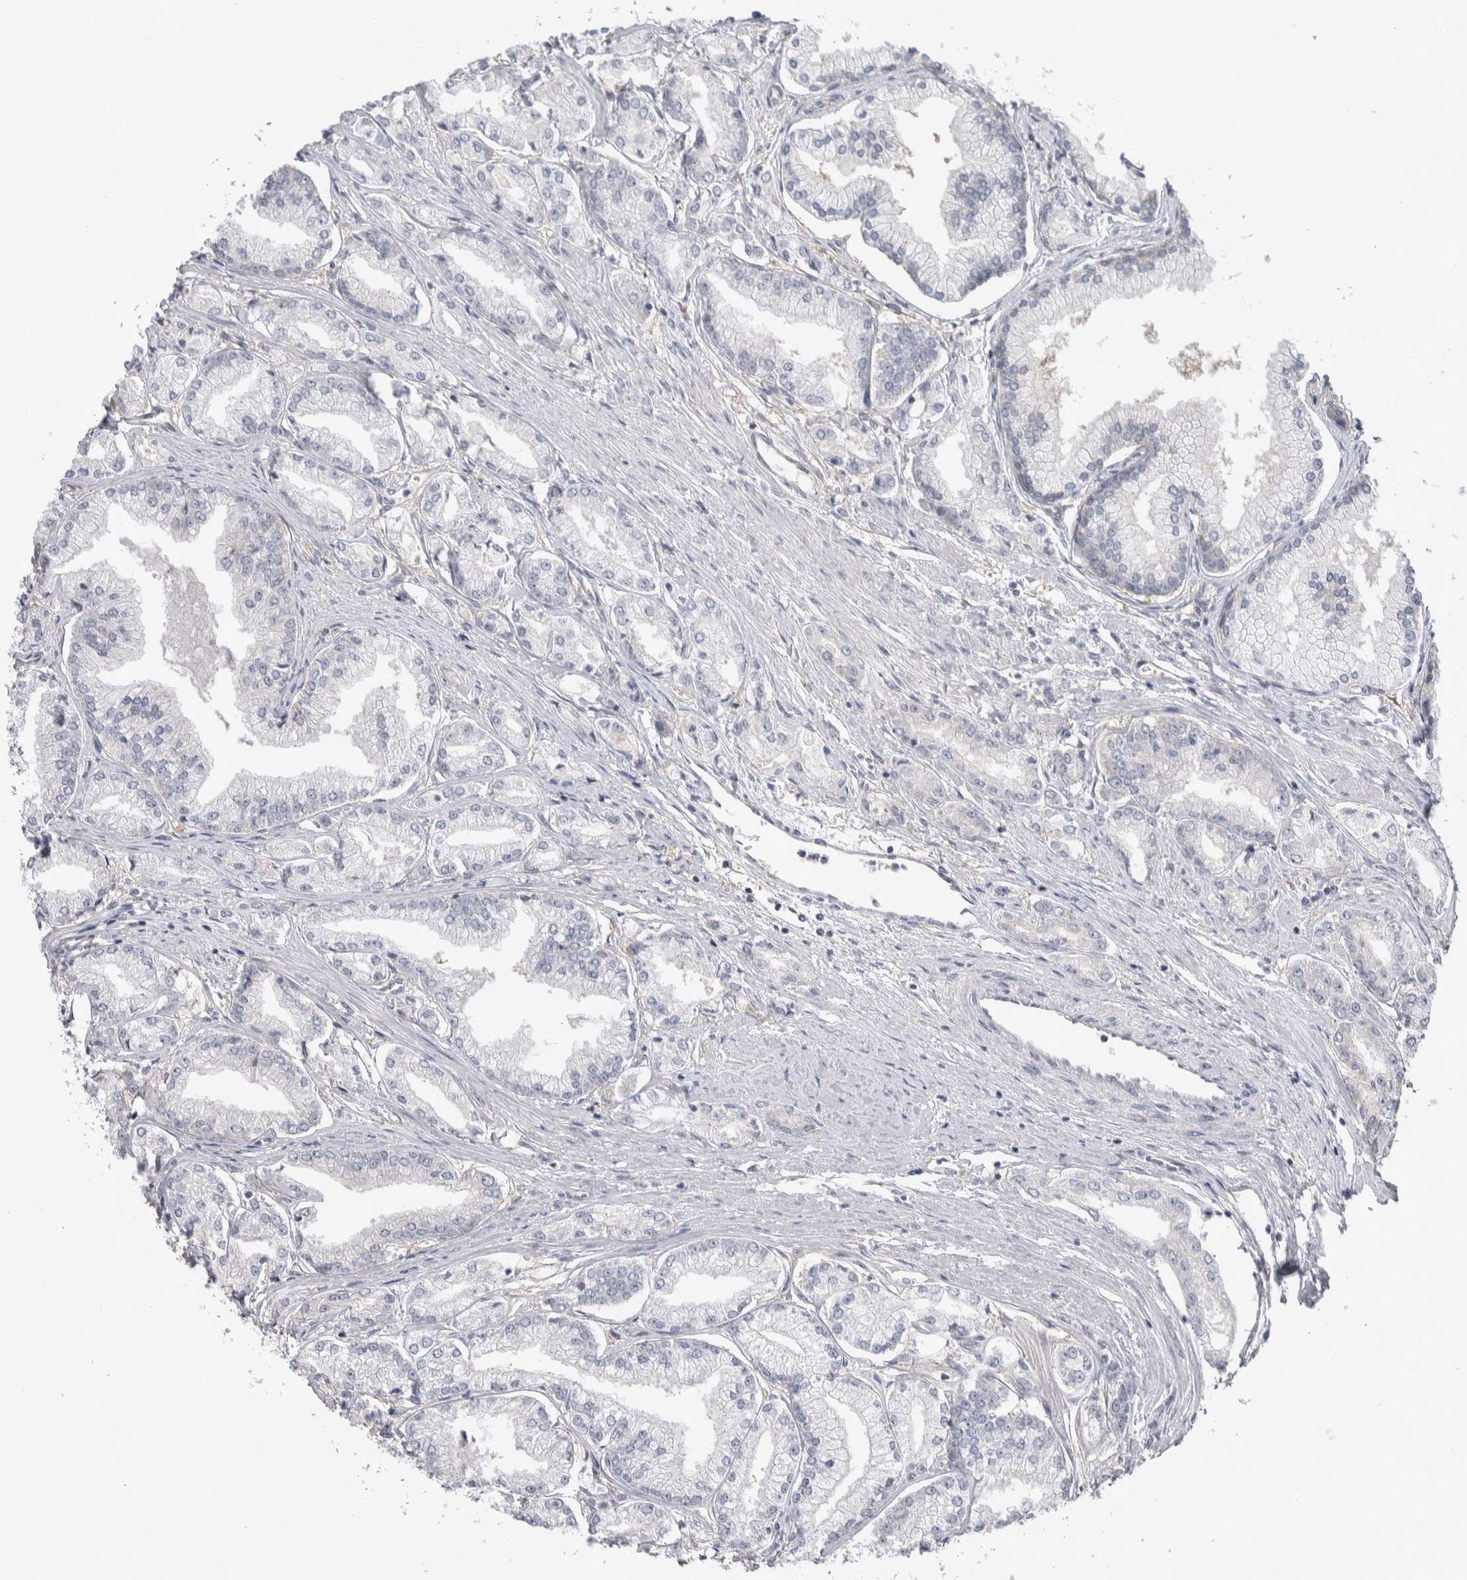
{"staining": {"intensity": "negative", "quantity": "none", "location": "none"}, "tissue": "prostate cancer", "cell_type": "Tumor cells", "image_type": "cancer", "snomed": [{"axis": "morphology", "description": "Adenocarcinoma, Low grade"}, {"axis": "topography", "description": "Prostate"}], "caption": "Tumor cells are negative for brown protein staining in prostate cancer (adenocarcinoma (low-grade)).", "gene": "TAX1BP1", "patient": {"sex": "male", "age": 52}}